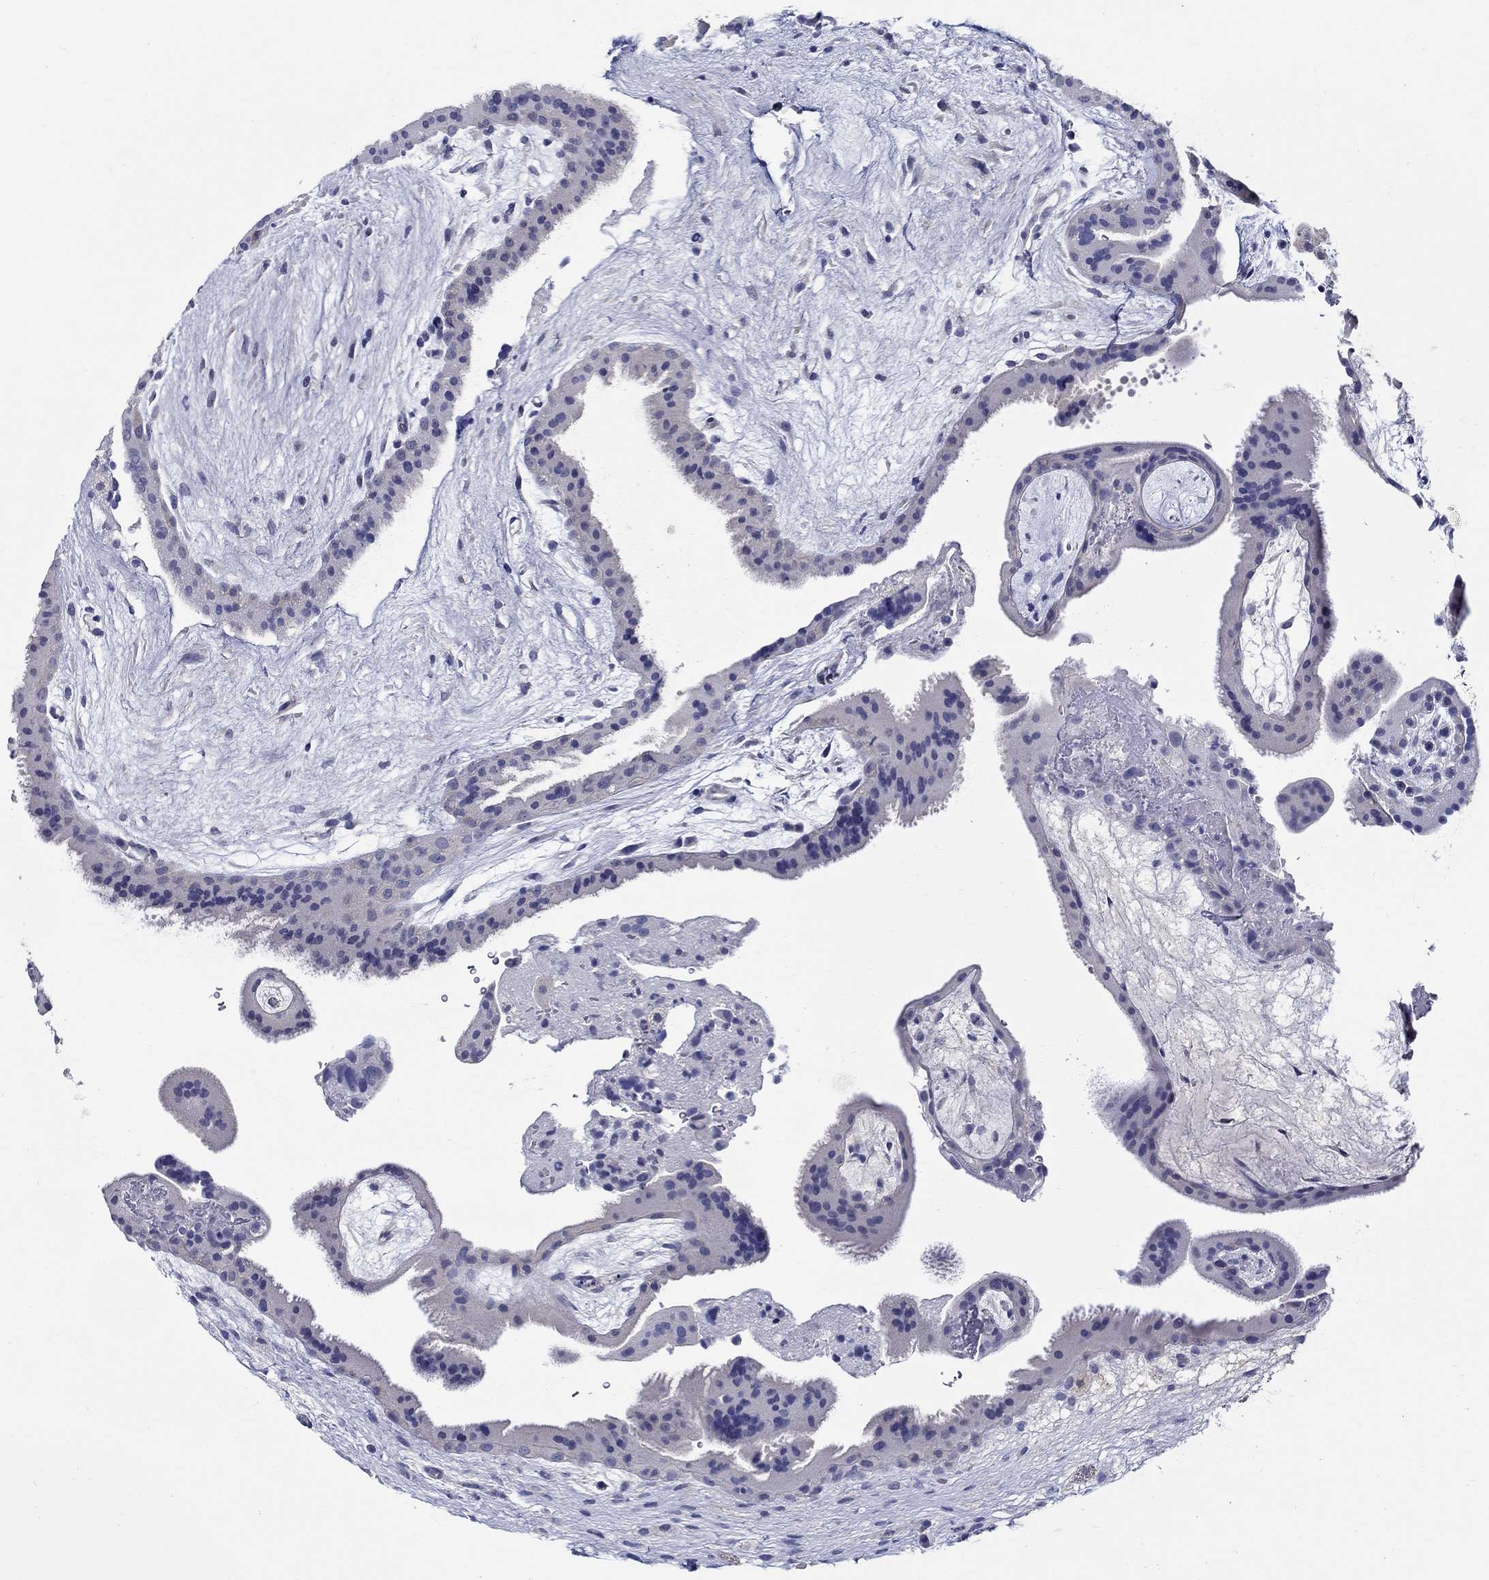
{"staining": {"intensity": "negative", "quantity": "none", "location": "none"}, "tissue": "placenta", "cell_type": "Decidual cells", "image_type": "normal", "snomed": [{"axis": "morphology", "description": "Normal tissue, NOS"}, {"axis": "topography", "description": "Placenta"}], "caption": "The image exhibits no staining of decidual cells in normal placenta.", "gene": "SLC30A3", "patient": {"sex": "female", "age": 19}}